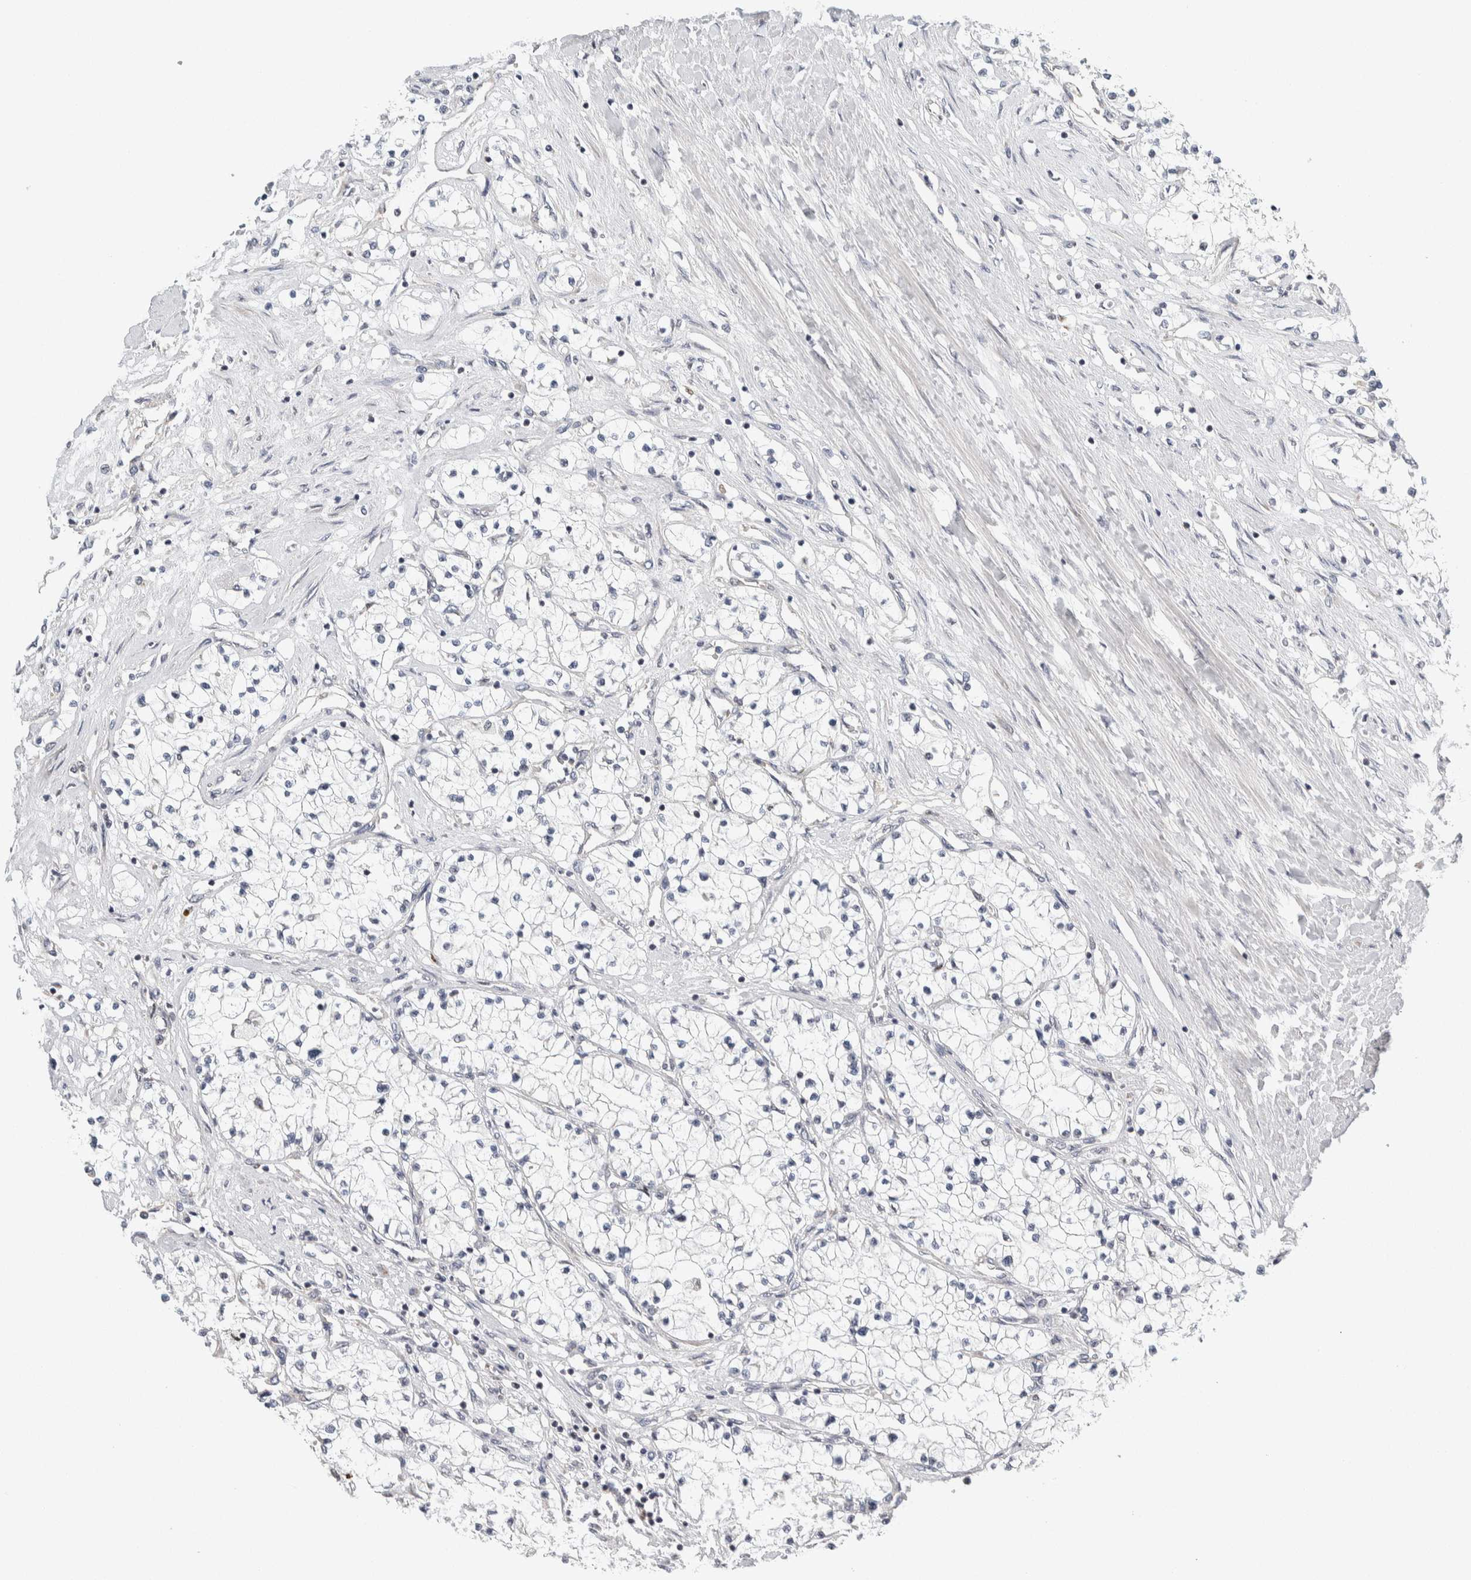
{"staining": {"intensity": "negative", "quantity": "none", "location": "none"}, "tissue": "renal cancer", "cell_type": "Tumor cells", "image_type": "cancer", "snomed": [{"axis": "morphology", "description": "Adenocarcinoma, NOS"}, {"axis": "topography", "description": "Kidney"}], "caption": "There is no significant staining in tumor cells of renal cancer. (Immunohistochemistry (ihc), brightfield microscopy, high magnification).", "gene": "NEUROD1", "patient": {"sex": "male", "age": 68}}